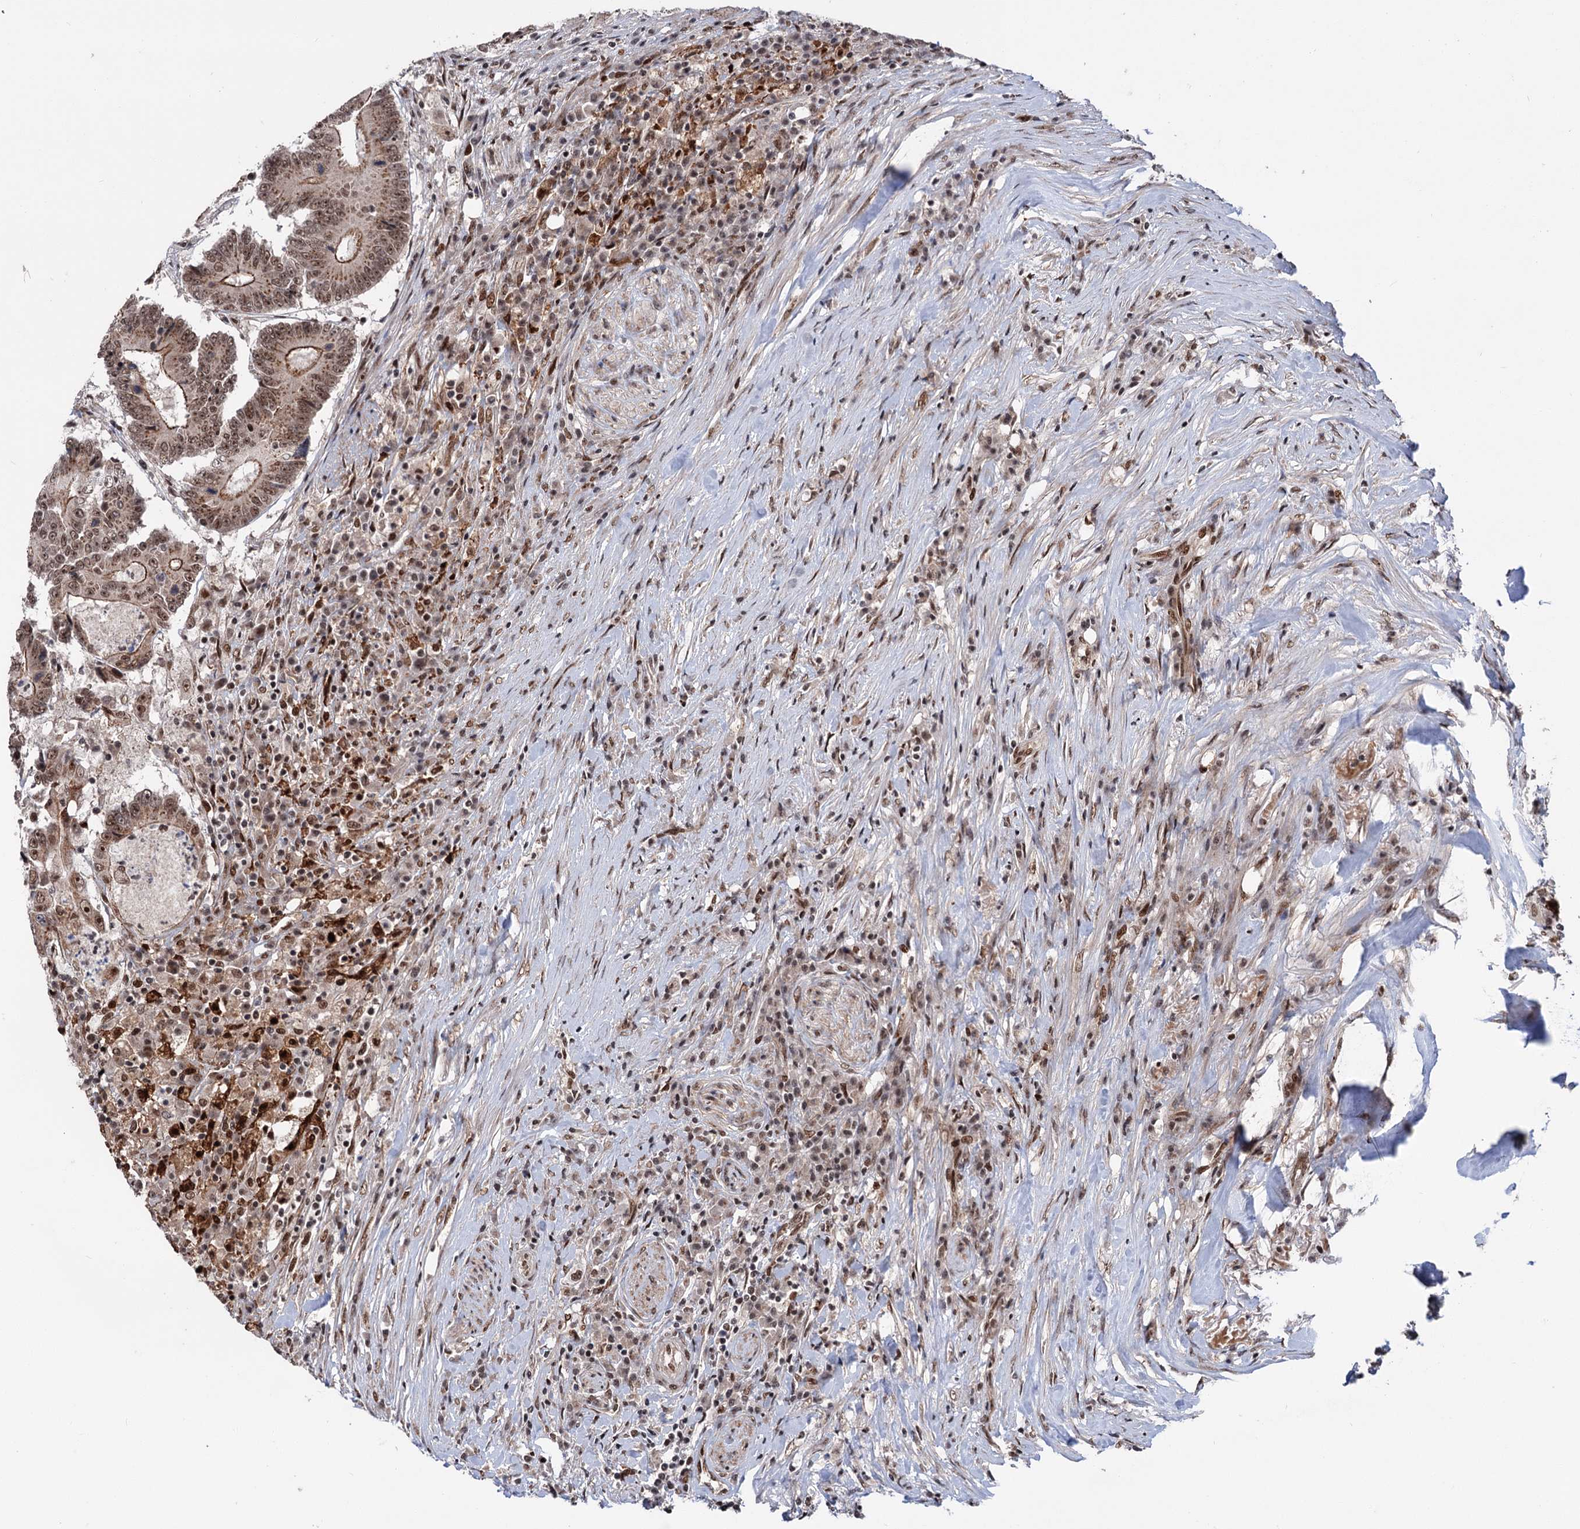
{"staining": {"intensity": "moderate", "quantity": ">75%", "location": "cytoplasmic/membranous,nuclear"}, "tissue": "colorectal cancer", "cell_type": "Tumor cells", "image_type": "cancer", "snomed": [{"axis": "morphology", "description": "Adenocarcinoma, NOS"}, {"axis": "topography", "description": "Colon"}], "caption": "Colorectal cancer tissue exhibits moderate cytoplasmic/membranous and nuclear positivity in approximately >75% of tumor cells, visualized by immunohistochemistry. The protein of interest is stained brown, and the nuclei are stained in blue (DAB (3,3'-diaminobenzidine) IHC with brightfield microscopy, high magnification).", "gene": "MAML1", "patient": {"sex": "male", "age": 83}}